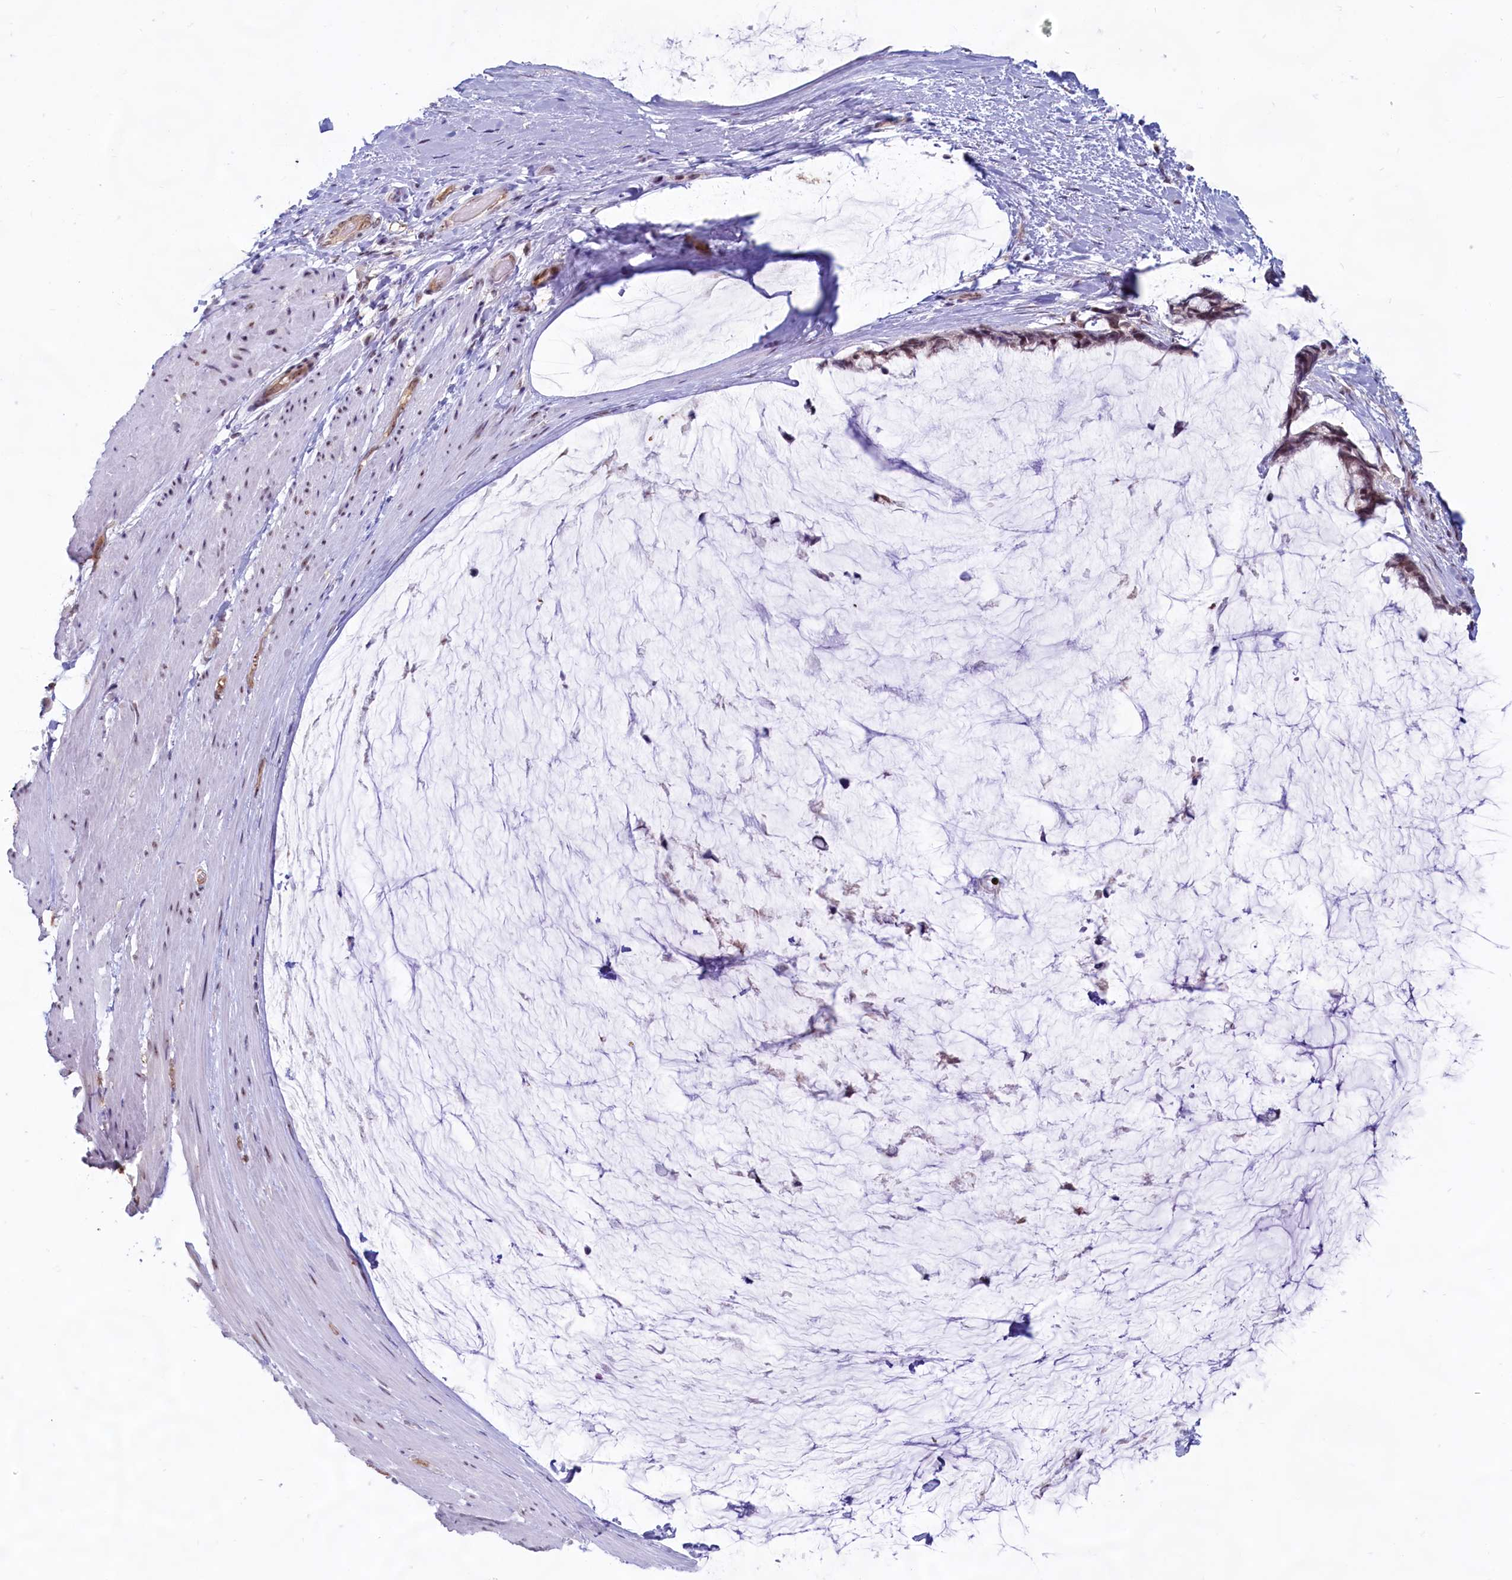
{"staining": {"intensity": "moderate", "quantity": ">75%", "location": "nuclear"}, "tissue": "ovarian cancer", "cell_type": "Tumor cells", "image_type": "cancer", "snomed": [{"axis": "morphology", "description": "Cystadenocarcinoma, mucinous, NOS"}, {"axis": "topography", "description": "Ovary"}], "caption": "Immunohistochemistry histopathology image of ovarian cancer (mucinous cystadenocarcinoma) stained for a protein (brown), which exhibits medium levels of moderate nuclear expression in approximately >75% of tumor cells.", "gene": "C1D", "patient": {"sex": "female", "age": 39}}